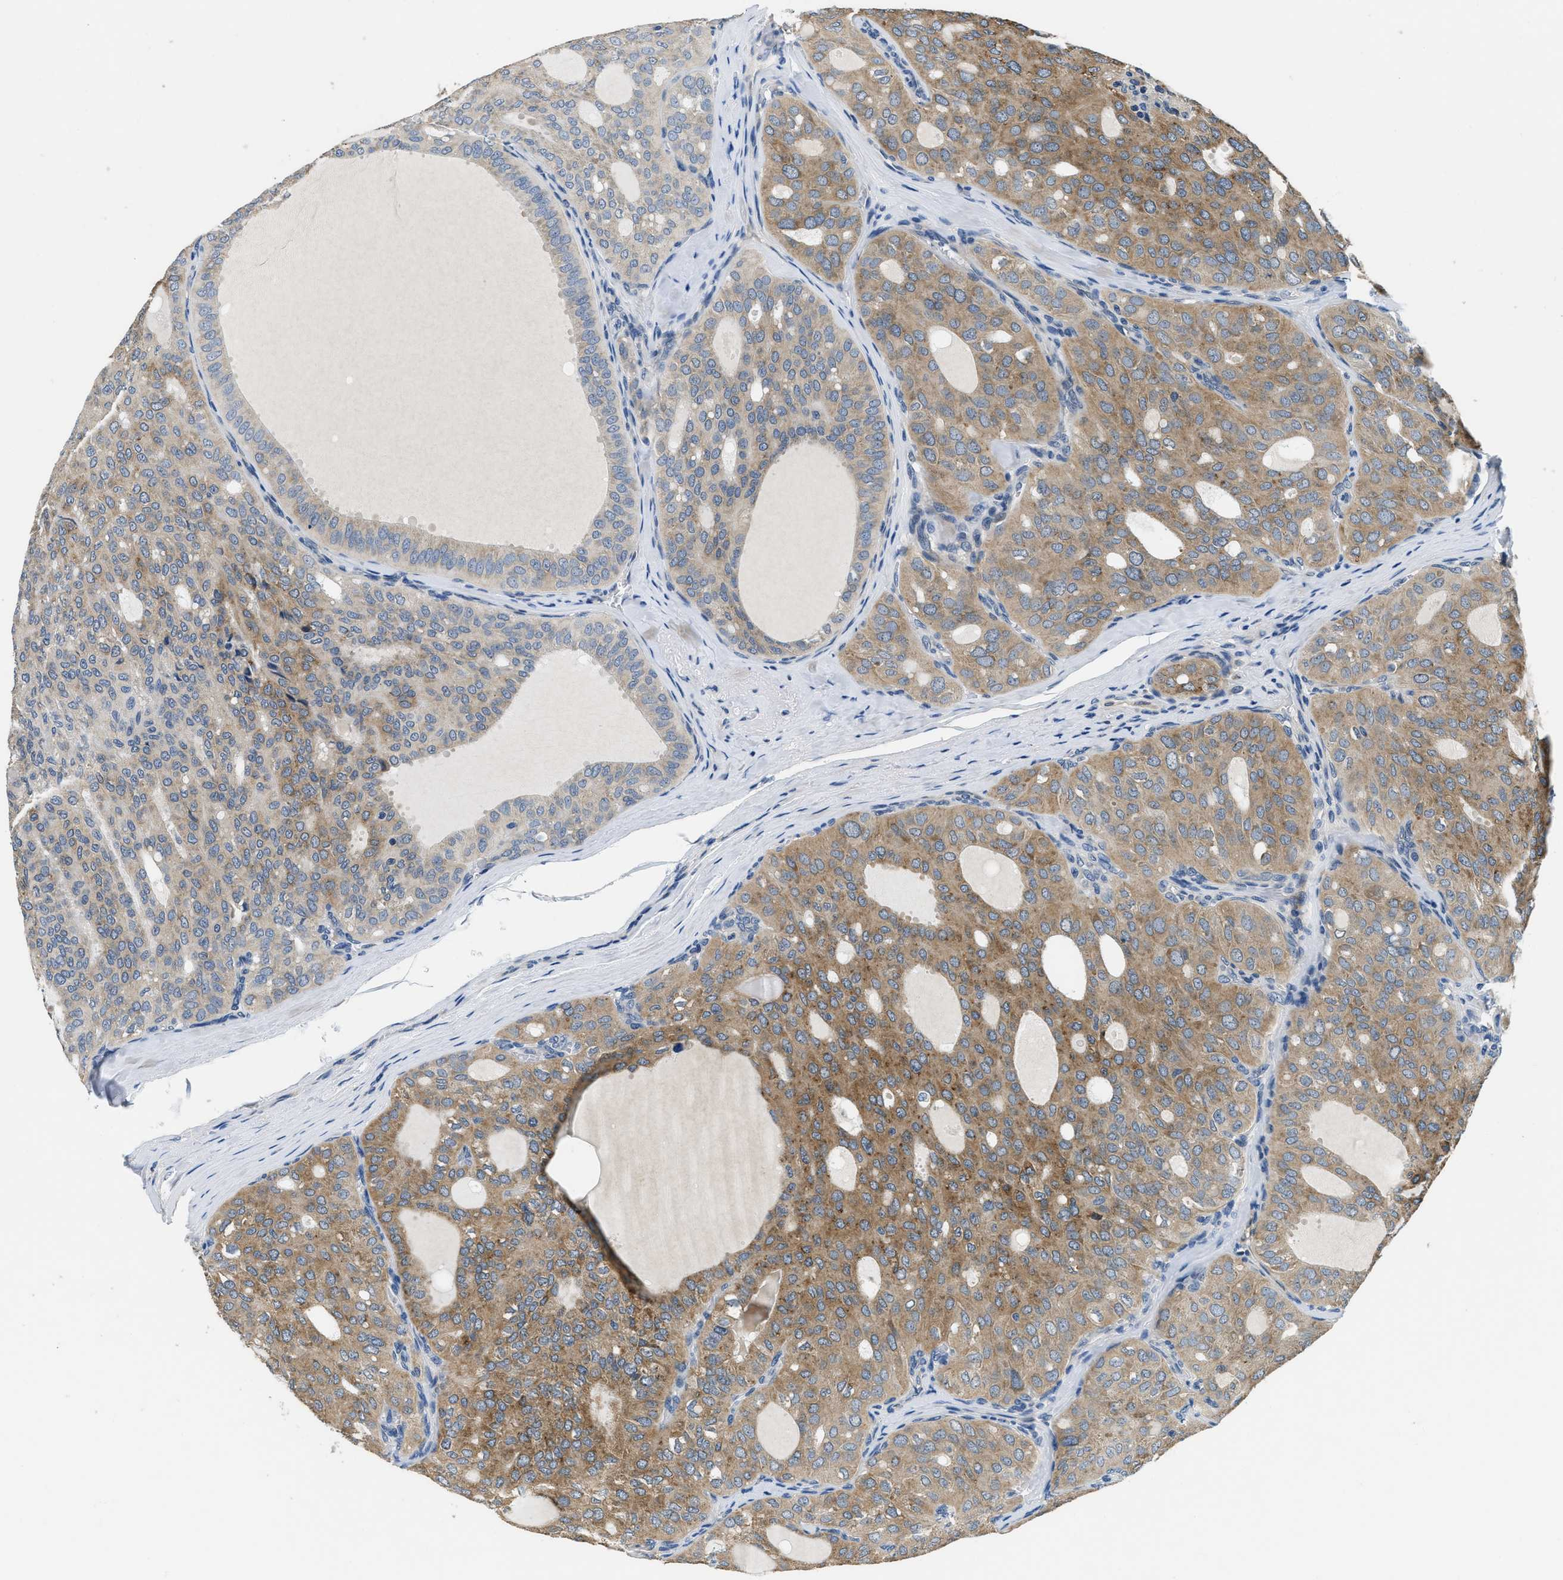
{"staining": {"intensity": "moderate", "quantity": "25%-75%", "location": "cytoplasmic/membranous"}, "tissue": "thyroid cancer", "cell_type": "Tumor cells", "image_type": "cancer", "snomed": [{"axis": "morphology", "description": "Follicular adenoma carcinoma, NOS"}, {"axis": "topography", "description": "Thyroid gland"}], "caption": "Protein expression analysis of thyroid follicular adenoma carcinoma reveals moderate cytoplasmic/membranous staining in about 25%-75% of tumor cells.", "gene": "ALDH3A2", "patient": {"sex": "male", "age": 75}}